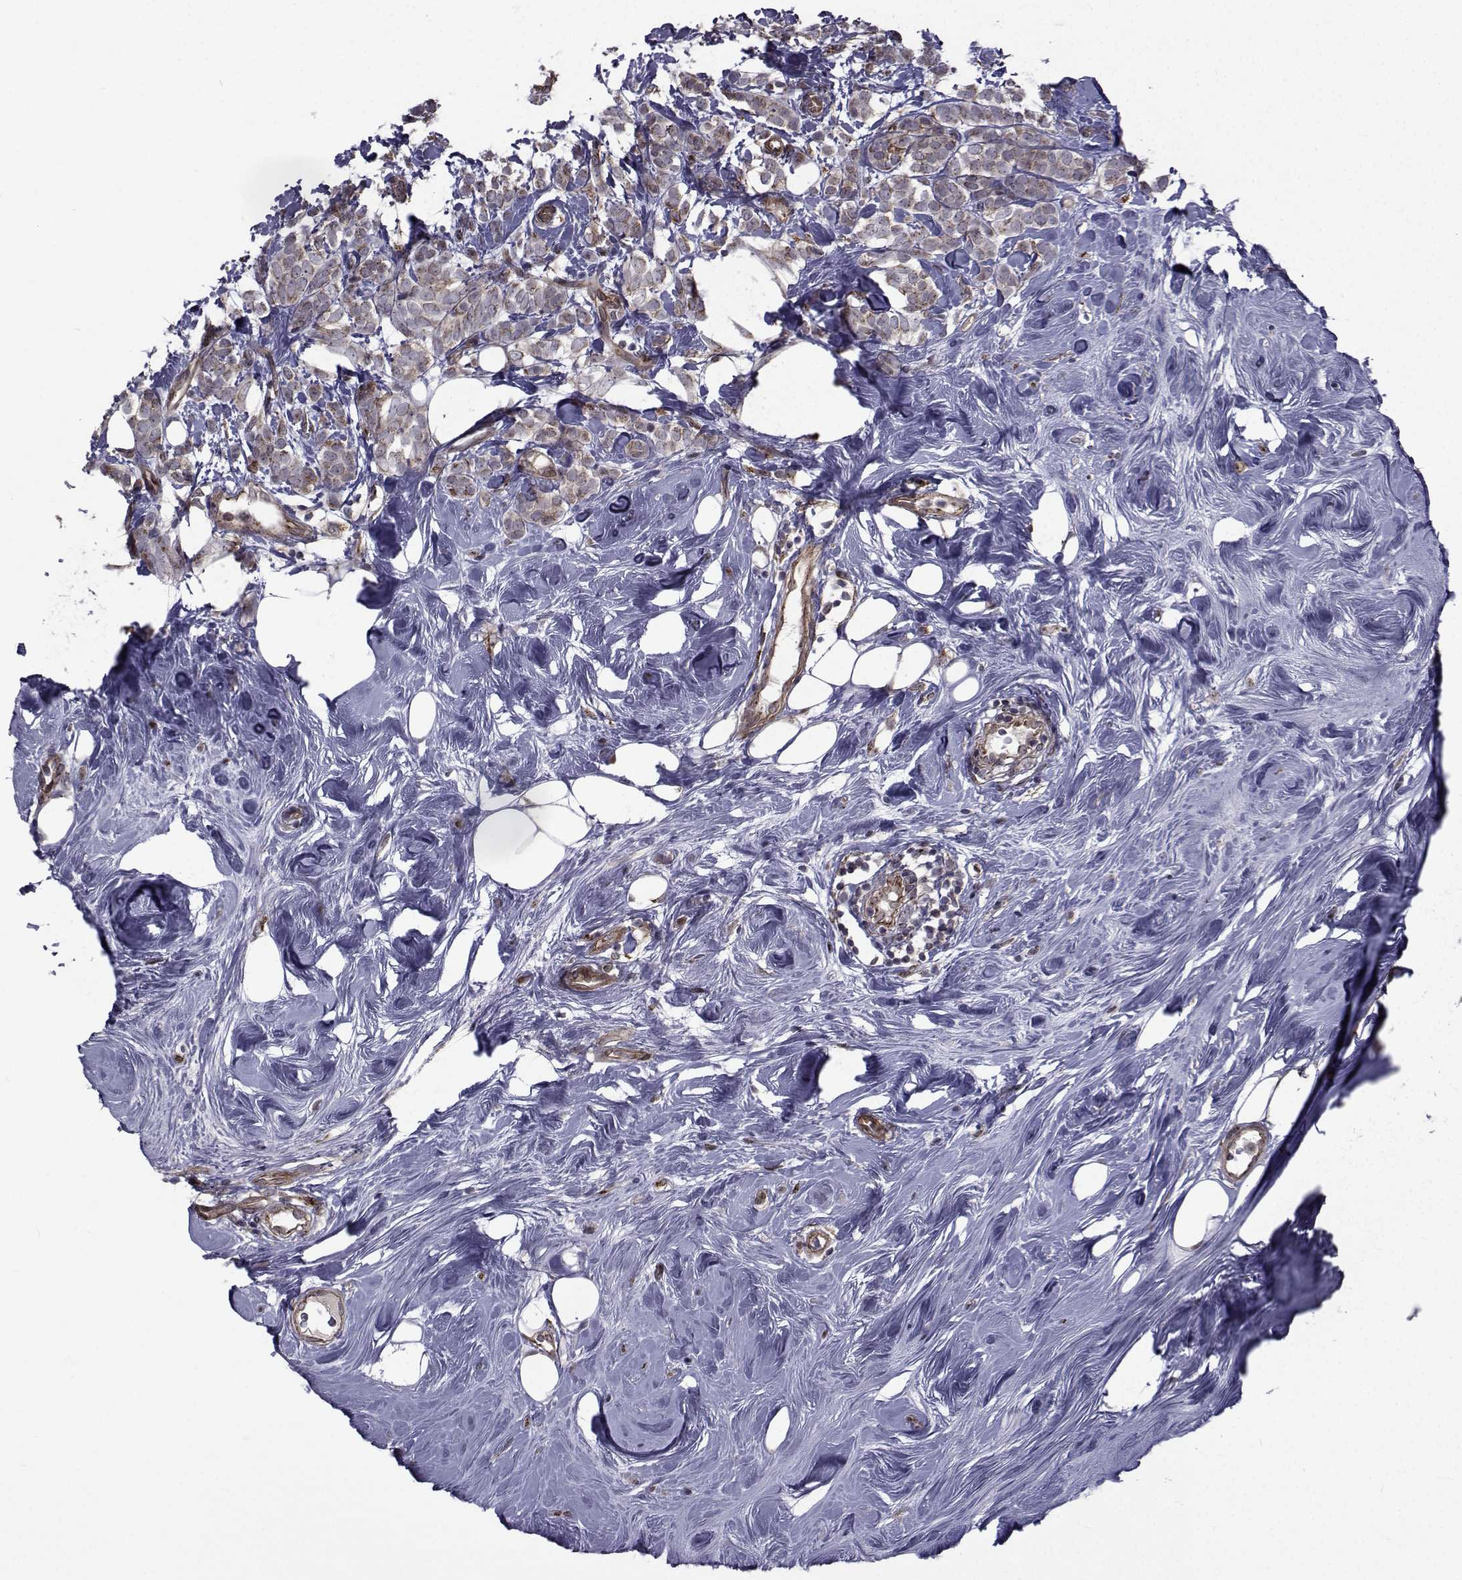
{"staining": {"intensity": "moderate", "quantity": "25%-75%", "location": "cytoplasmic/membranous"}, "tissue": "breast cancer", "cell_type": "Tumor cells", "image_type": "cancer", "snomed": [{"axis": "morphology", "description": "Lobular carcinoma"}, {"axis": "topography", "description": "Breast"}], "caption": "A high-resolution image shows IHC staining of breast cancer (lobular carcinoma), which exhibits moderate cytoplasmic/membranous staining in approximately 25%-75% of tumor cells. (DAB (3,3'-diaminobenzidine) IHC, brown staining for protein, blue staining for nuclei).", "gene": "ATP6V1C2", "patient": {"sex": "female", "age": 49}}